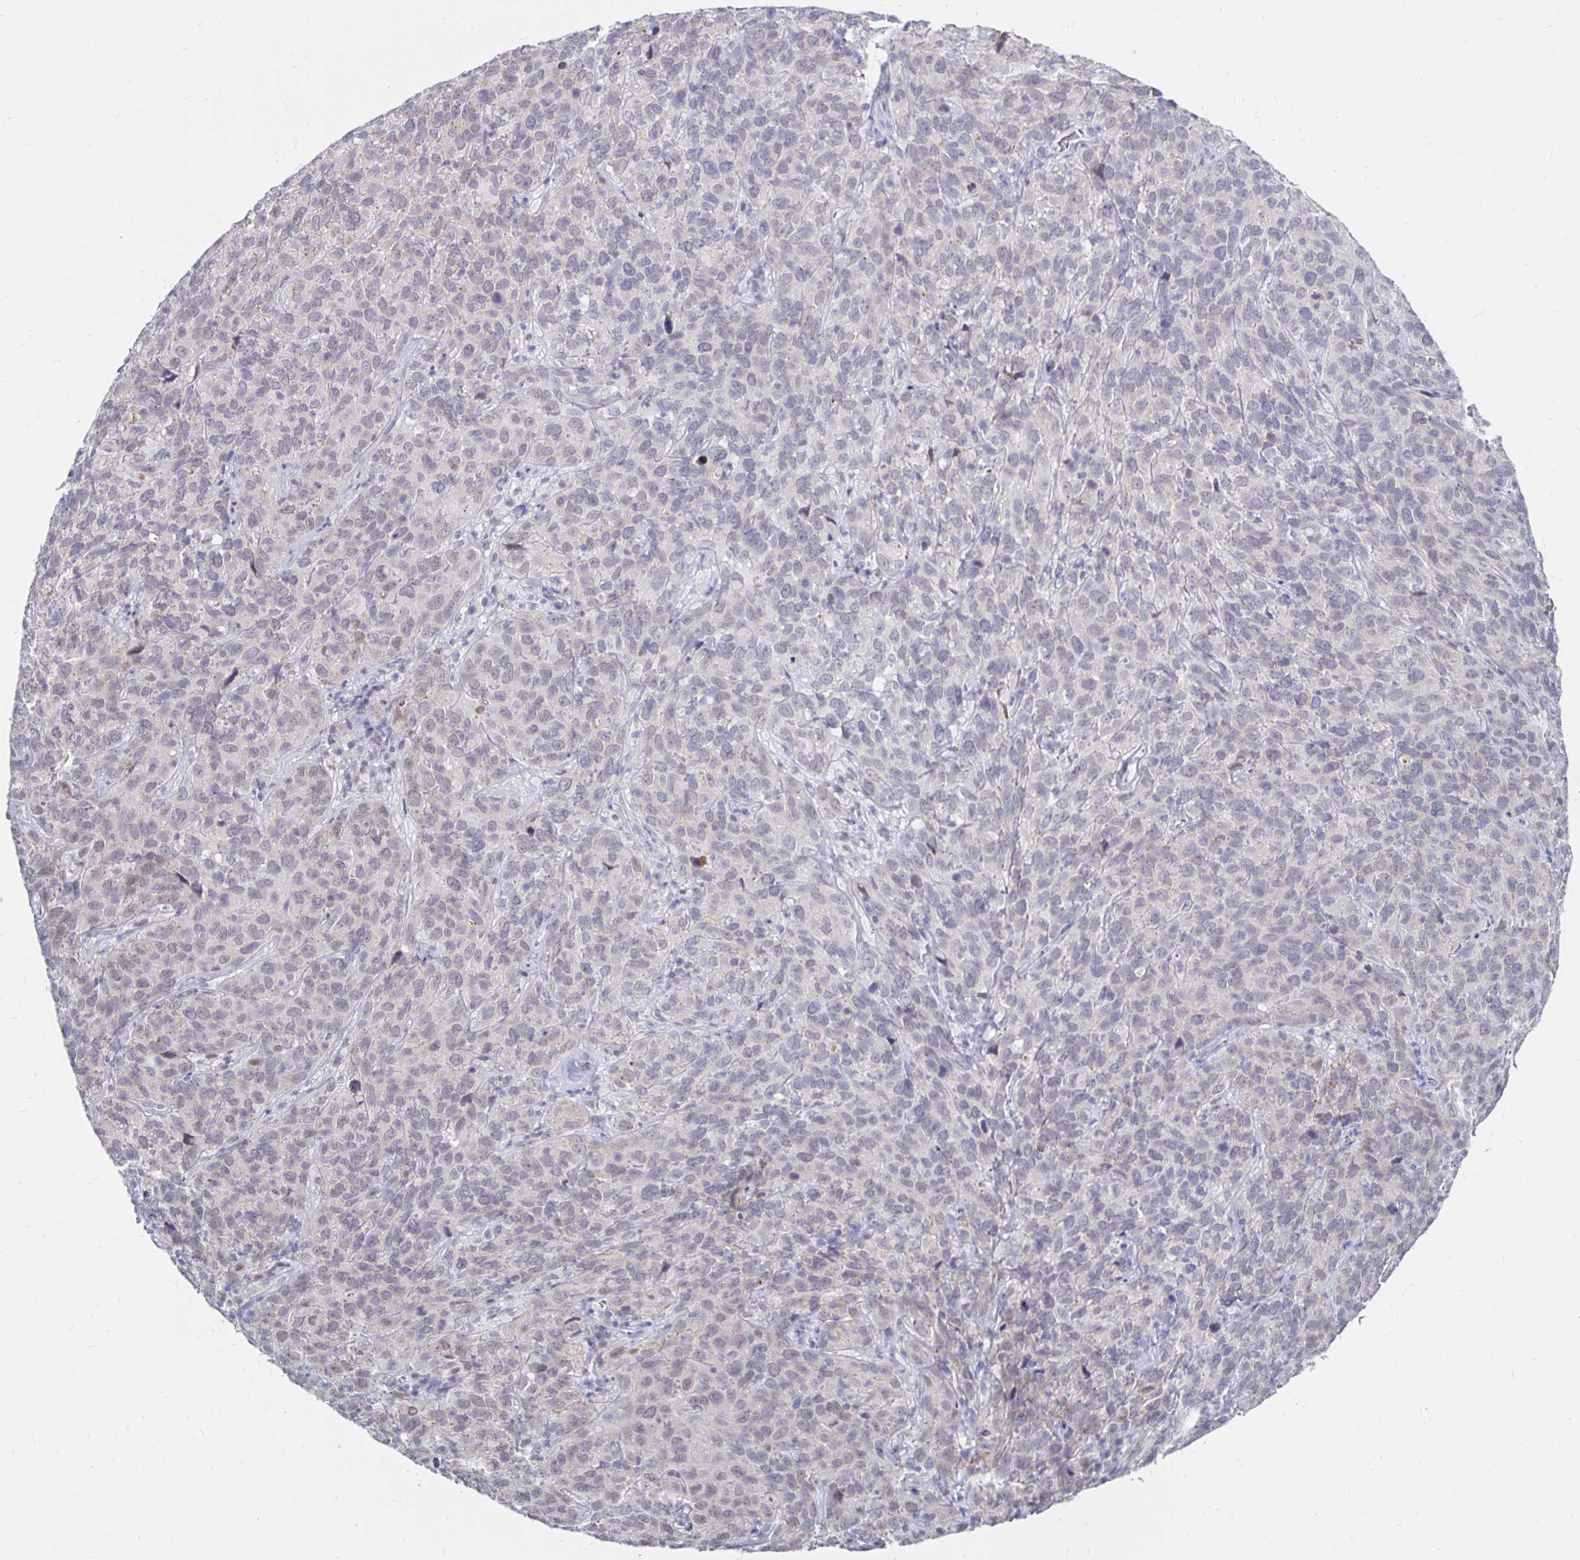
{"staining": {"intensity": "negative", "quantity": "none", "location": "none"}, "tissue": "cervical cancer", "cell_type": "Tumor cells", "image_type": "cancer", "snomed": [{"axis": "morphology", "description": "Squamous cell carcinoma, NOS"}, {"axis": "topography", "description": "Cervix"}], "caption": "Image shows no significant protein positivity in tumor cells of cervical cancer (squamous cell carcinoma).", "gene": "NOCT", "patient": {"sex": "female", "age": 51}}